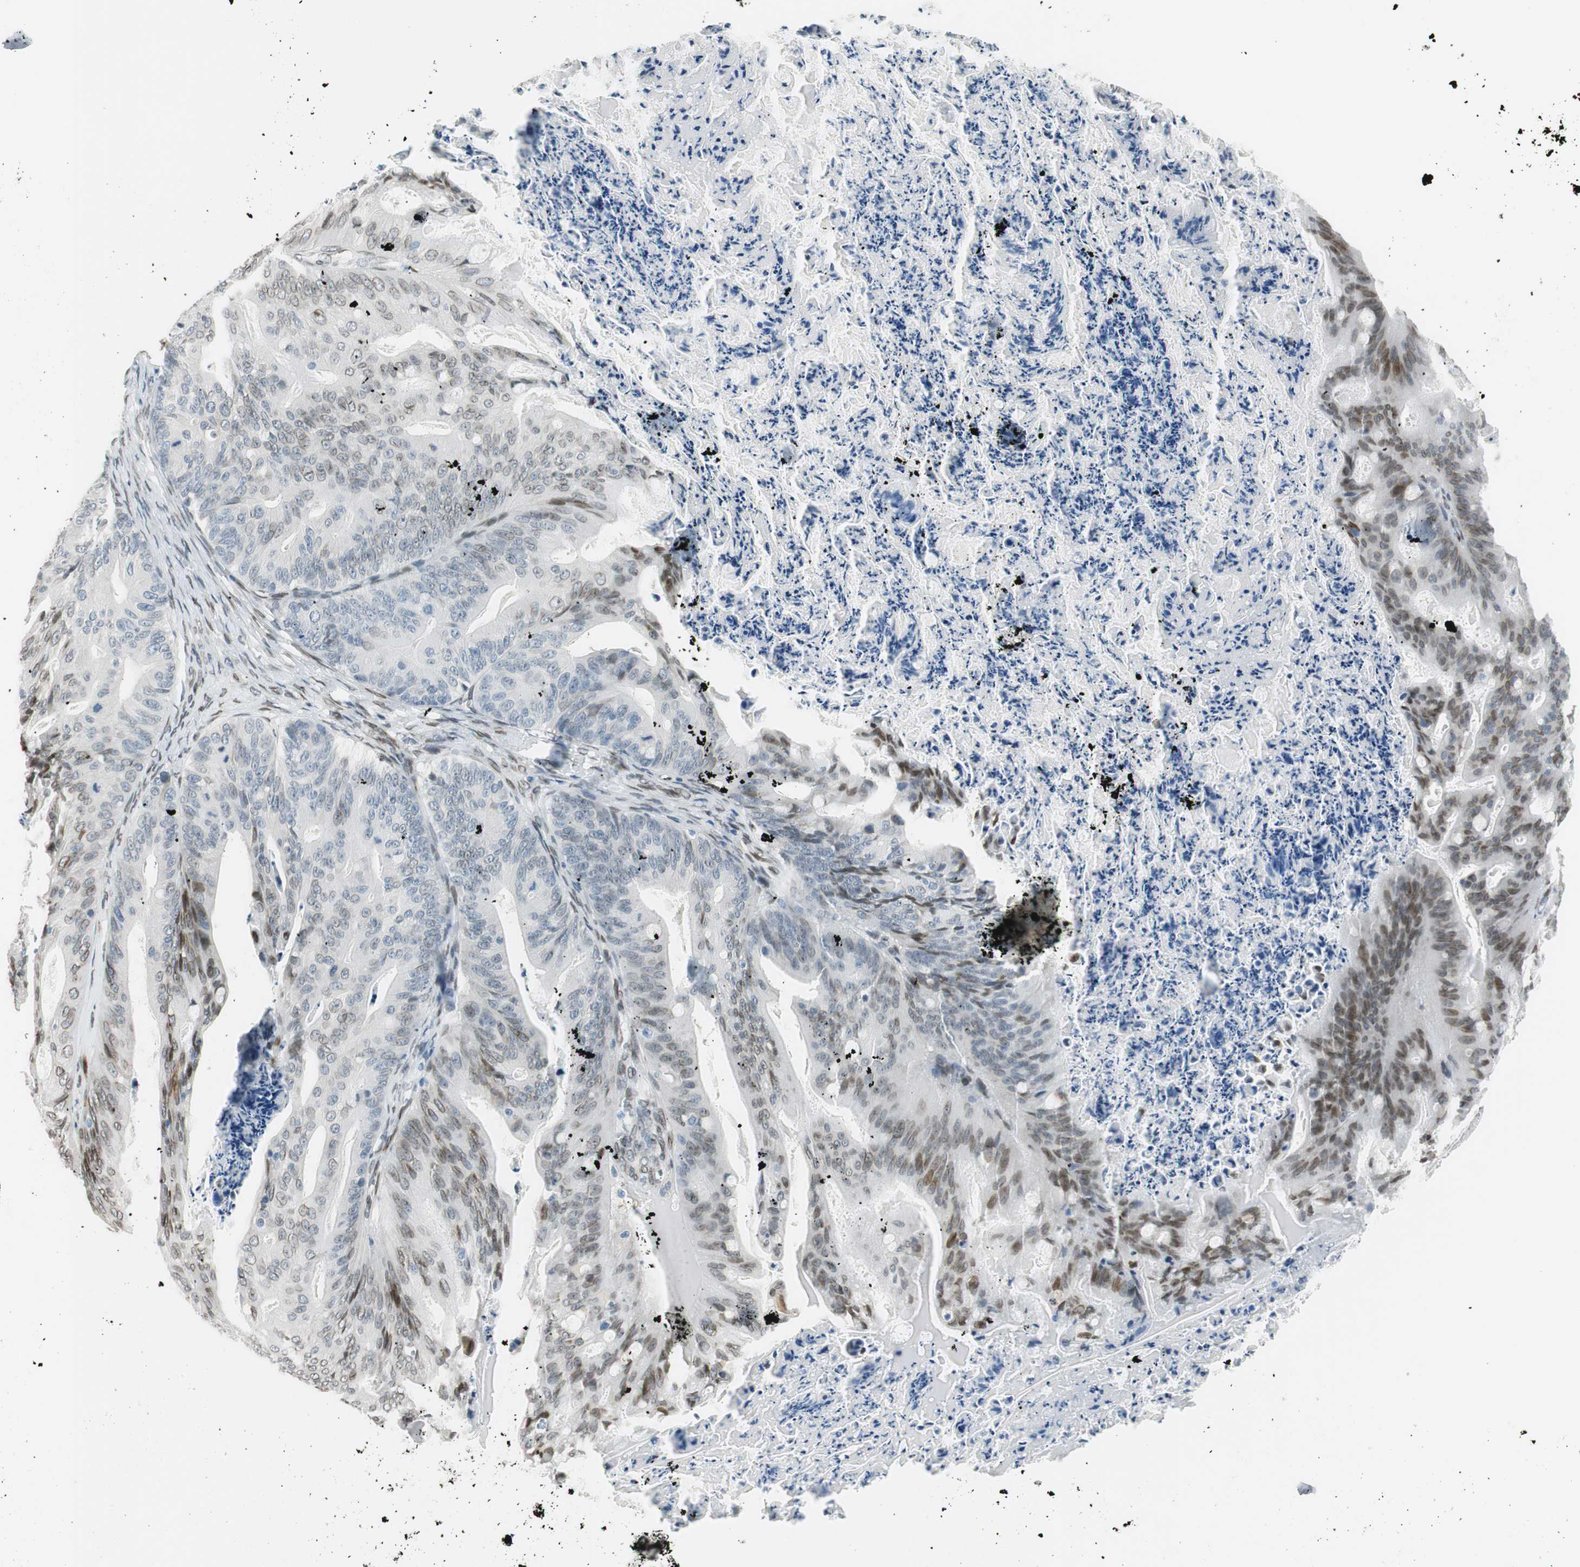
{"staining": {"intensity": "moderate", "quantity": "25%-75%", "location": "nuclear"}, "tissue": "ovarian cancer", "cell_type": "Tumor cells", "image_type": "cancer", "snomed": [{"axis": "morphology", "description": "Cystadenocarcinoma, mucinous, NOS"}, {"axis": "topography", "description": "Ovary"}], "caption": "A micrograph of ovarian cancer stained for a protein reveals moderate nuclear brown staining in tumor cells. The protein is shown in brown color, while the nuclei are stained blue.", "gene": "TMEM260", "patient": {"sex": "female", "age": 36}}